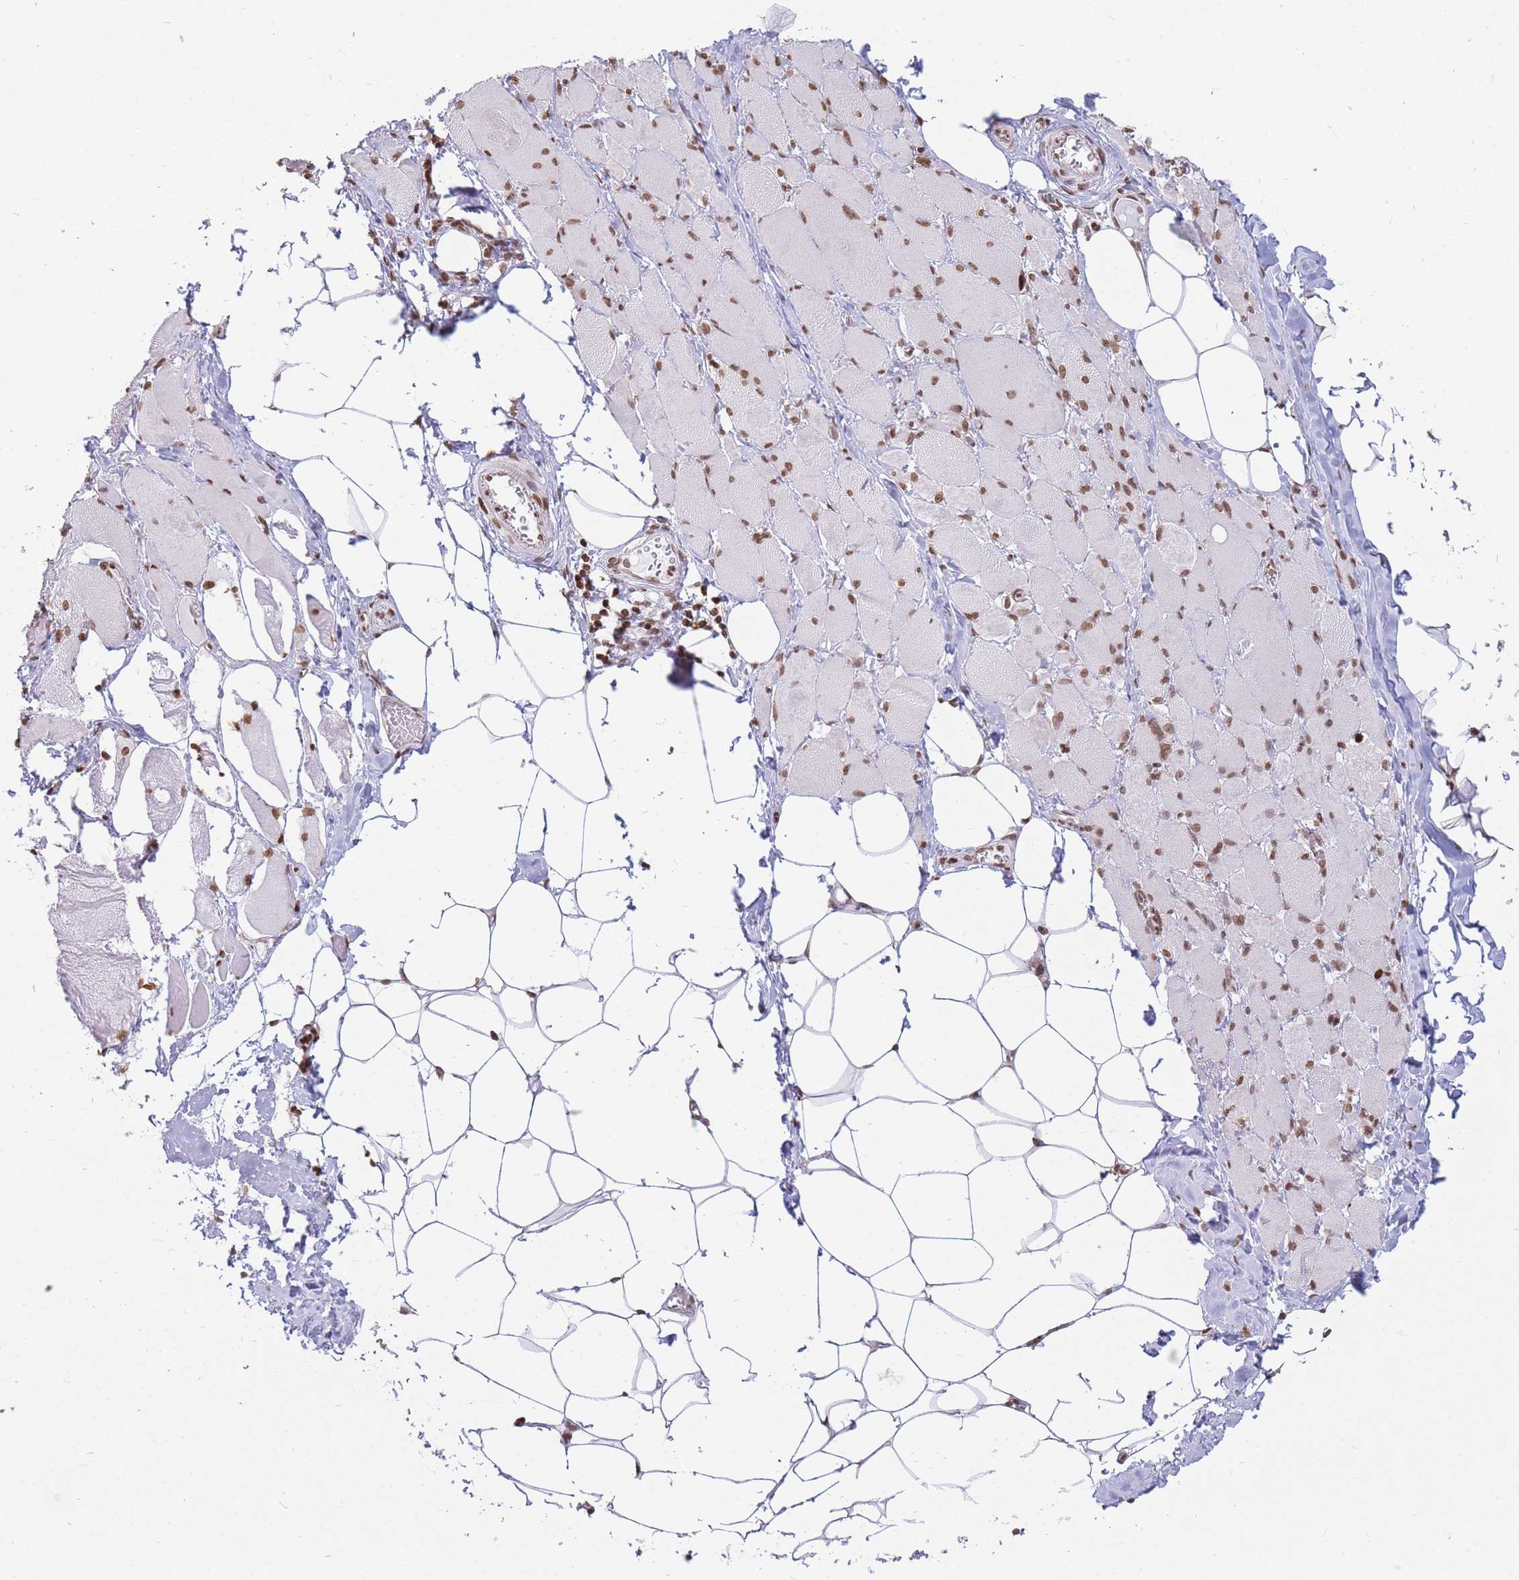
{"staining": {"intensity": "moderate", "quantity": ">75%", "location": "nuclear"}, "tissue": "skeletal muscle", "cell_type": "Myocytes", "image_type": "normal", "snomed": [{"axis": "morphology", "description": "Normal tissue, NOS"}, {"axis": "morphology", "description": "Basal cell carcinoma"}, {"axis": "topography", "description": "Skeletal muscle"}], "caption": "Brown immunohistochemical staining in benign human skeletal muscle reveals moderate nuclear positivity in about >75% of myocytes.", "gene": "SHISAL1", "patient": {"sex": "female", "age": 64}}